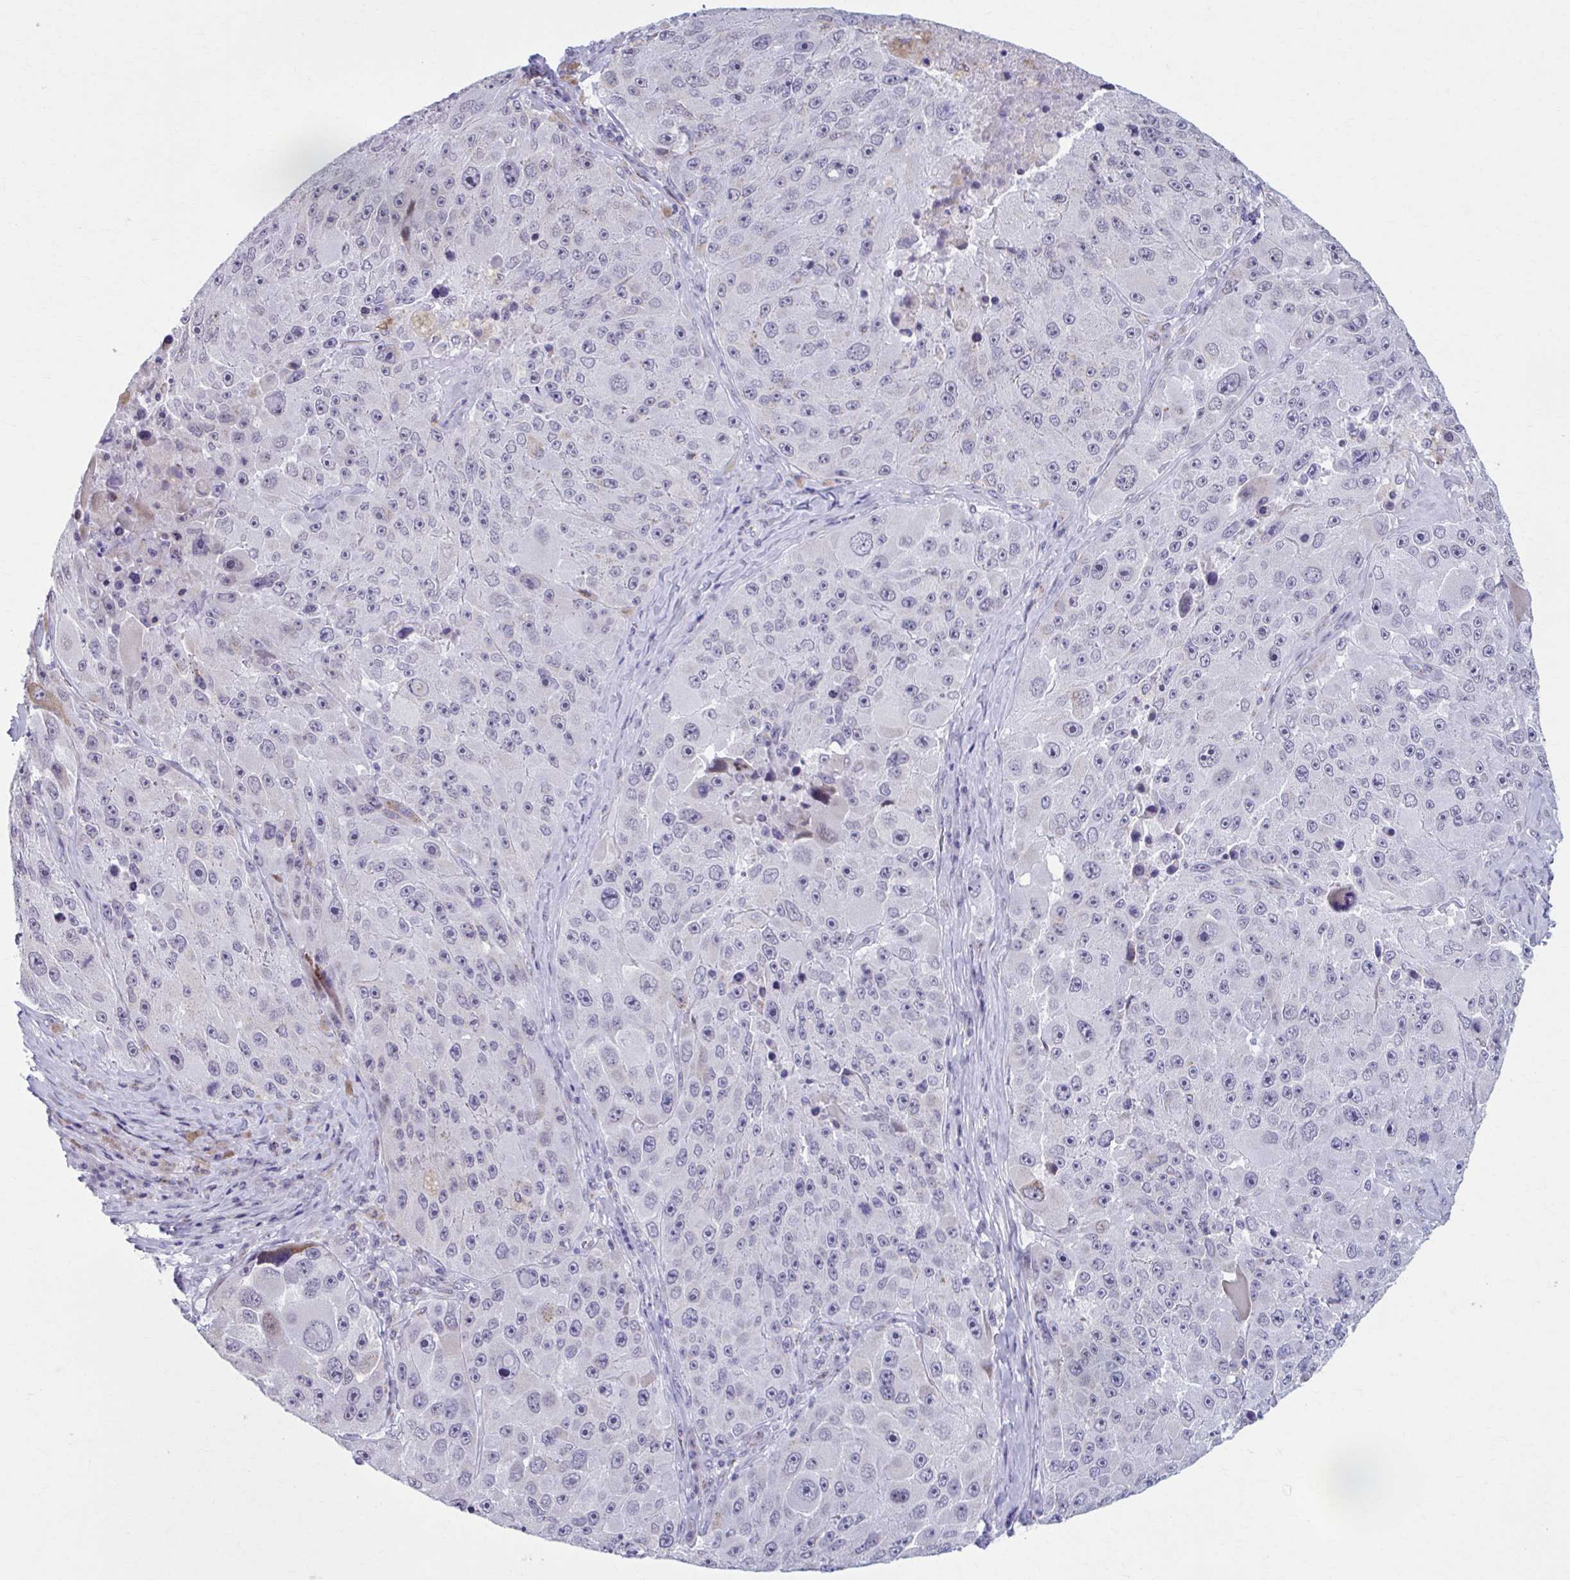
{"staining": {"intensity": "negative", "quantity": "none", "location": "none"}, "tissue": "melanoma", "cell_type": "Tumor cells", "image_type": "cancer", "snomed": [{"axis": "morphology", "description": "Malignant melanoma, Metastatic site"}, {"axis": "topography", "description": "Lymph node"}], "caption": "Tumor cells show no significant protein staining in melanoma.", "gene": "ZNF682", "patient": {"sex": "male", "age": 62}}